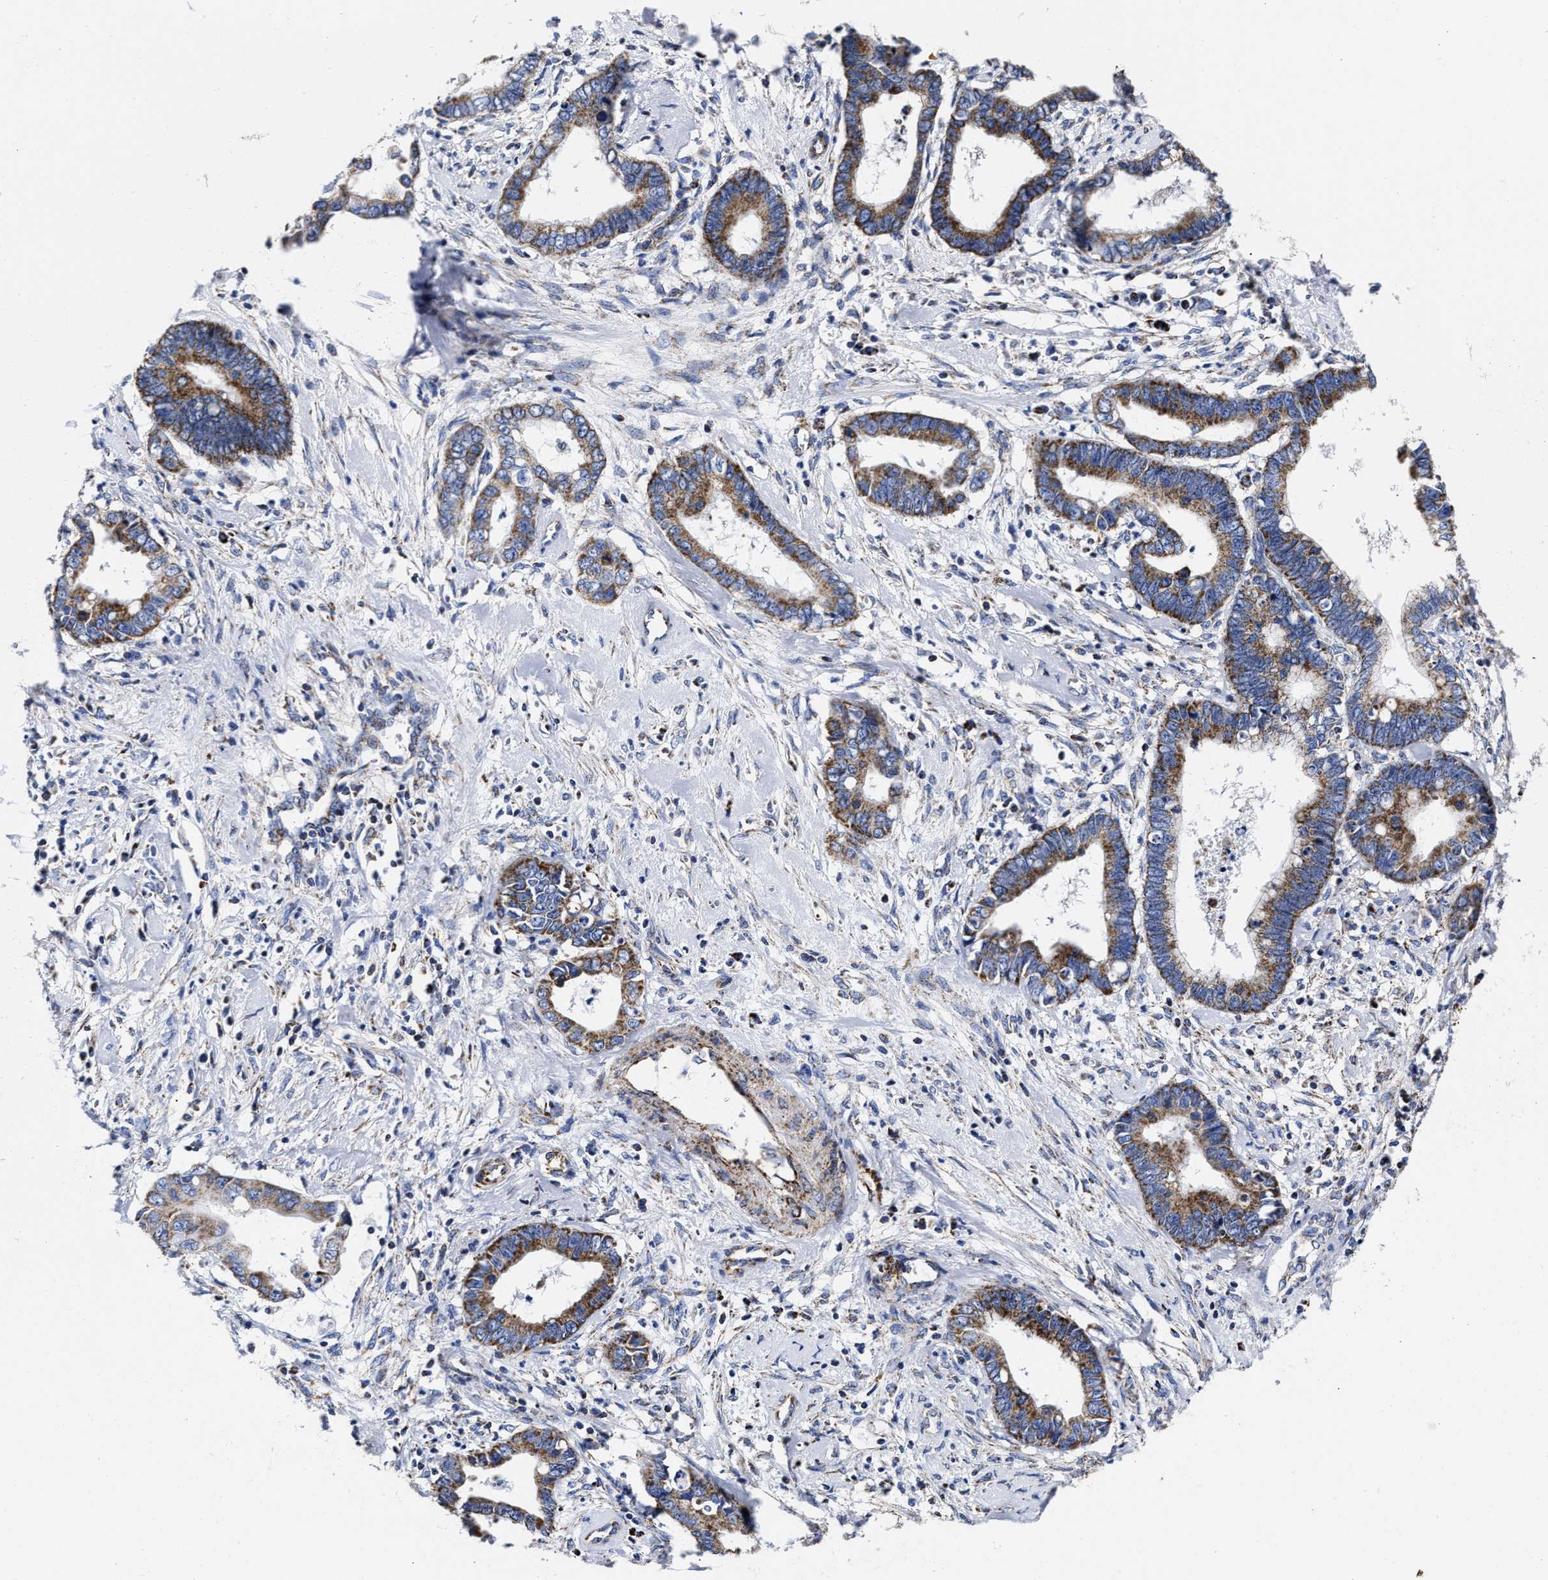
{"staining": {"intensity": "strong", "quantity": ">75%", "location": "cytoplasmic/membranous"}, "tissue": "cervical cancer", "cell_type": "Tumor cells", "image_type": "cancer", "snomed": [{"axis": "morphology", "description": "Adenocarcinoma, NOS"}, {"axis": "topography", "description": "Cervix"}], "caption": "Cervical adenocarcinoma tissue exhibits strong cytoplasmic/membranous positivity in approximately >75% of tumor cells, visualized by immunohistochemistry. Nuclei are stained in blue.", "gene": "HINT2", "patient": {"sex": "female", "age": 44}}